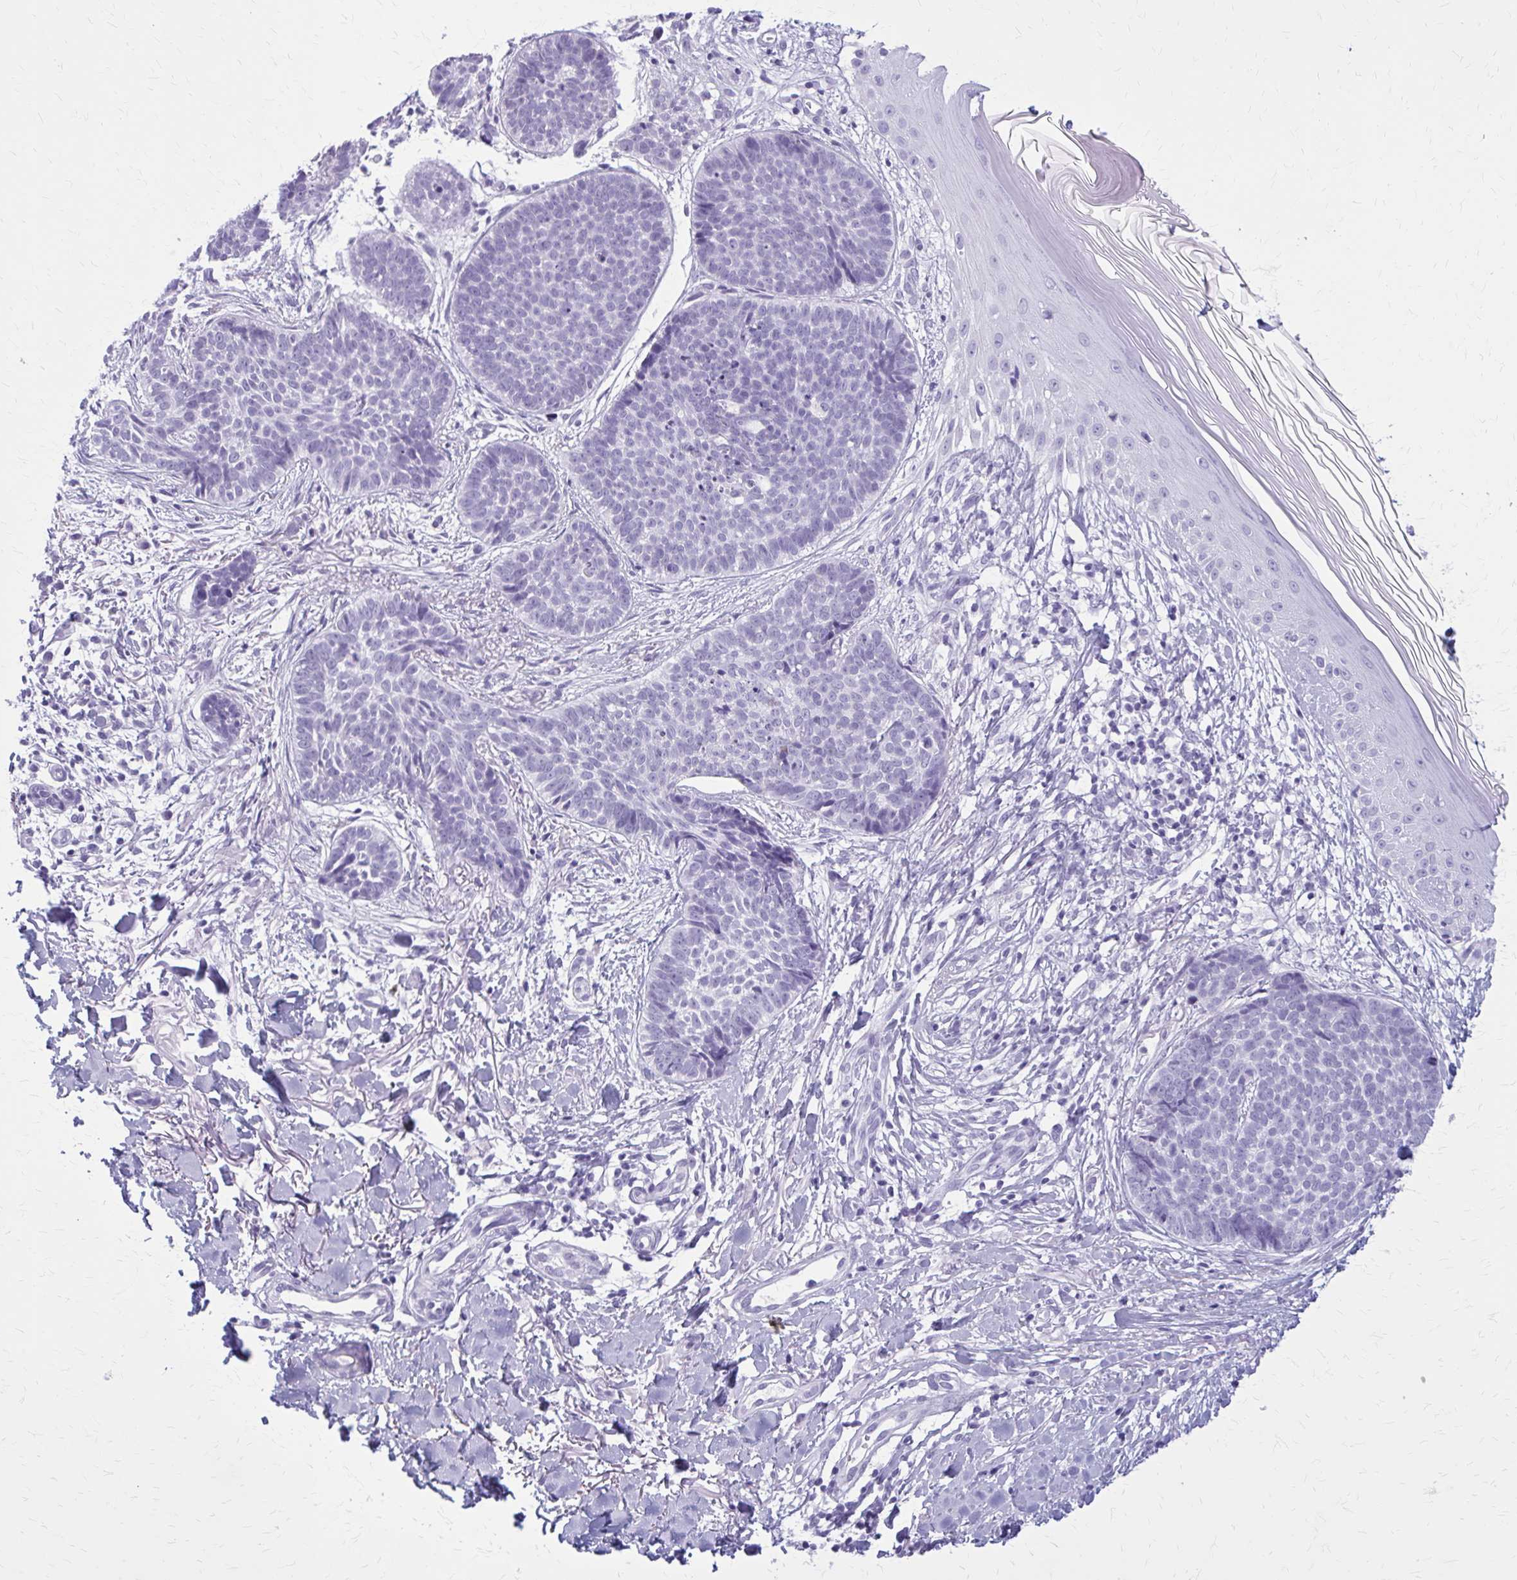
{"staining": {"intensity": "negative", "quantity": "none", "location": "none"}, "tissue": "skin cancer", "cell_type": "Tumor cells", "image_type": "cancer", "snomed": [{"axis": "morphology", "description": "Basal cell carcinoma"}, {"axis": "topography", "description": "Skin"}, {"axis": "topography", "description": "Skin of back"}], "caption": "Immunohistochemistry (IHC) micrograph of human skin basal cell carcinoma stained for a protein (brown), which exhibits no staining in tumor cells.", "gene": "ZDHHC7", "patient": {"sex": "male", "age": 81}}